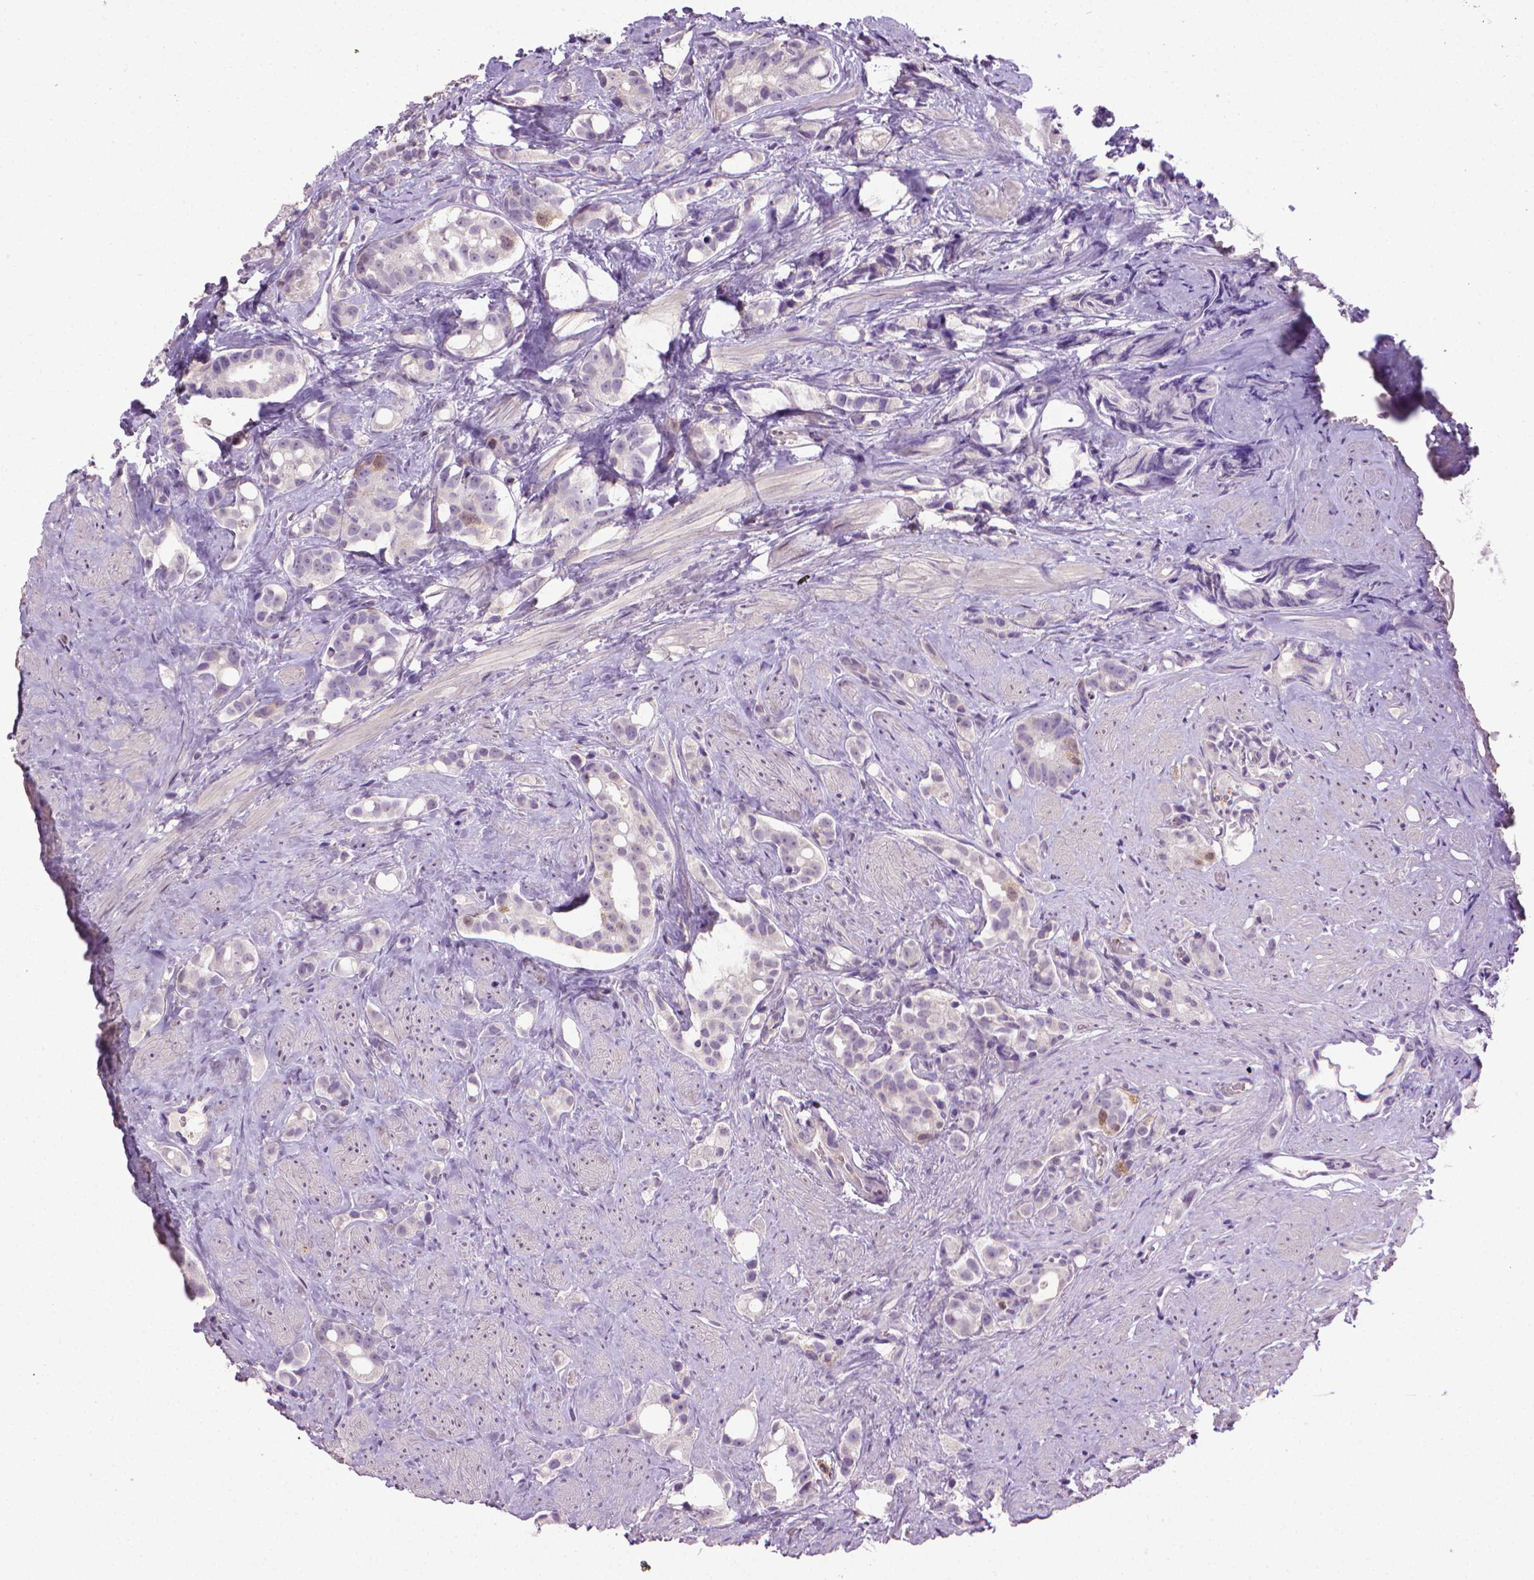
{"staining": {"intensity": "negative", "quantity": "none", "location": "none"}, "tissue": "prostate cancer", "cell_type": "Tumor cells", "image_type": "cancer", "snomed": [{"axis": "morphology", "description": "Adenocarcinoma, High grade"}, {"axis": "topography", "description": "Prostate"}], "caption": "Immunohistochemistry histopathology image of prostate cancer stained for a protein (brown), which exhibits no staining in tumor cells.", "gene": "CDKN2D", "patient": {"sex": "male", "age": 75}}